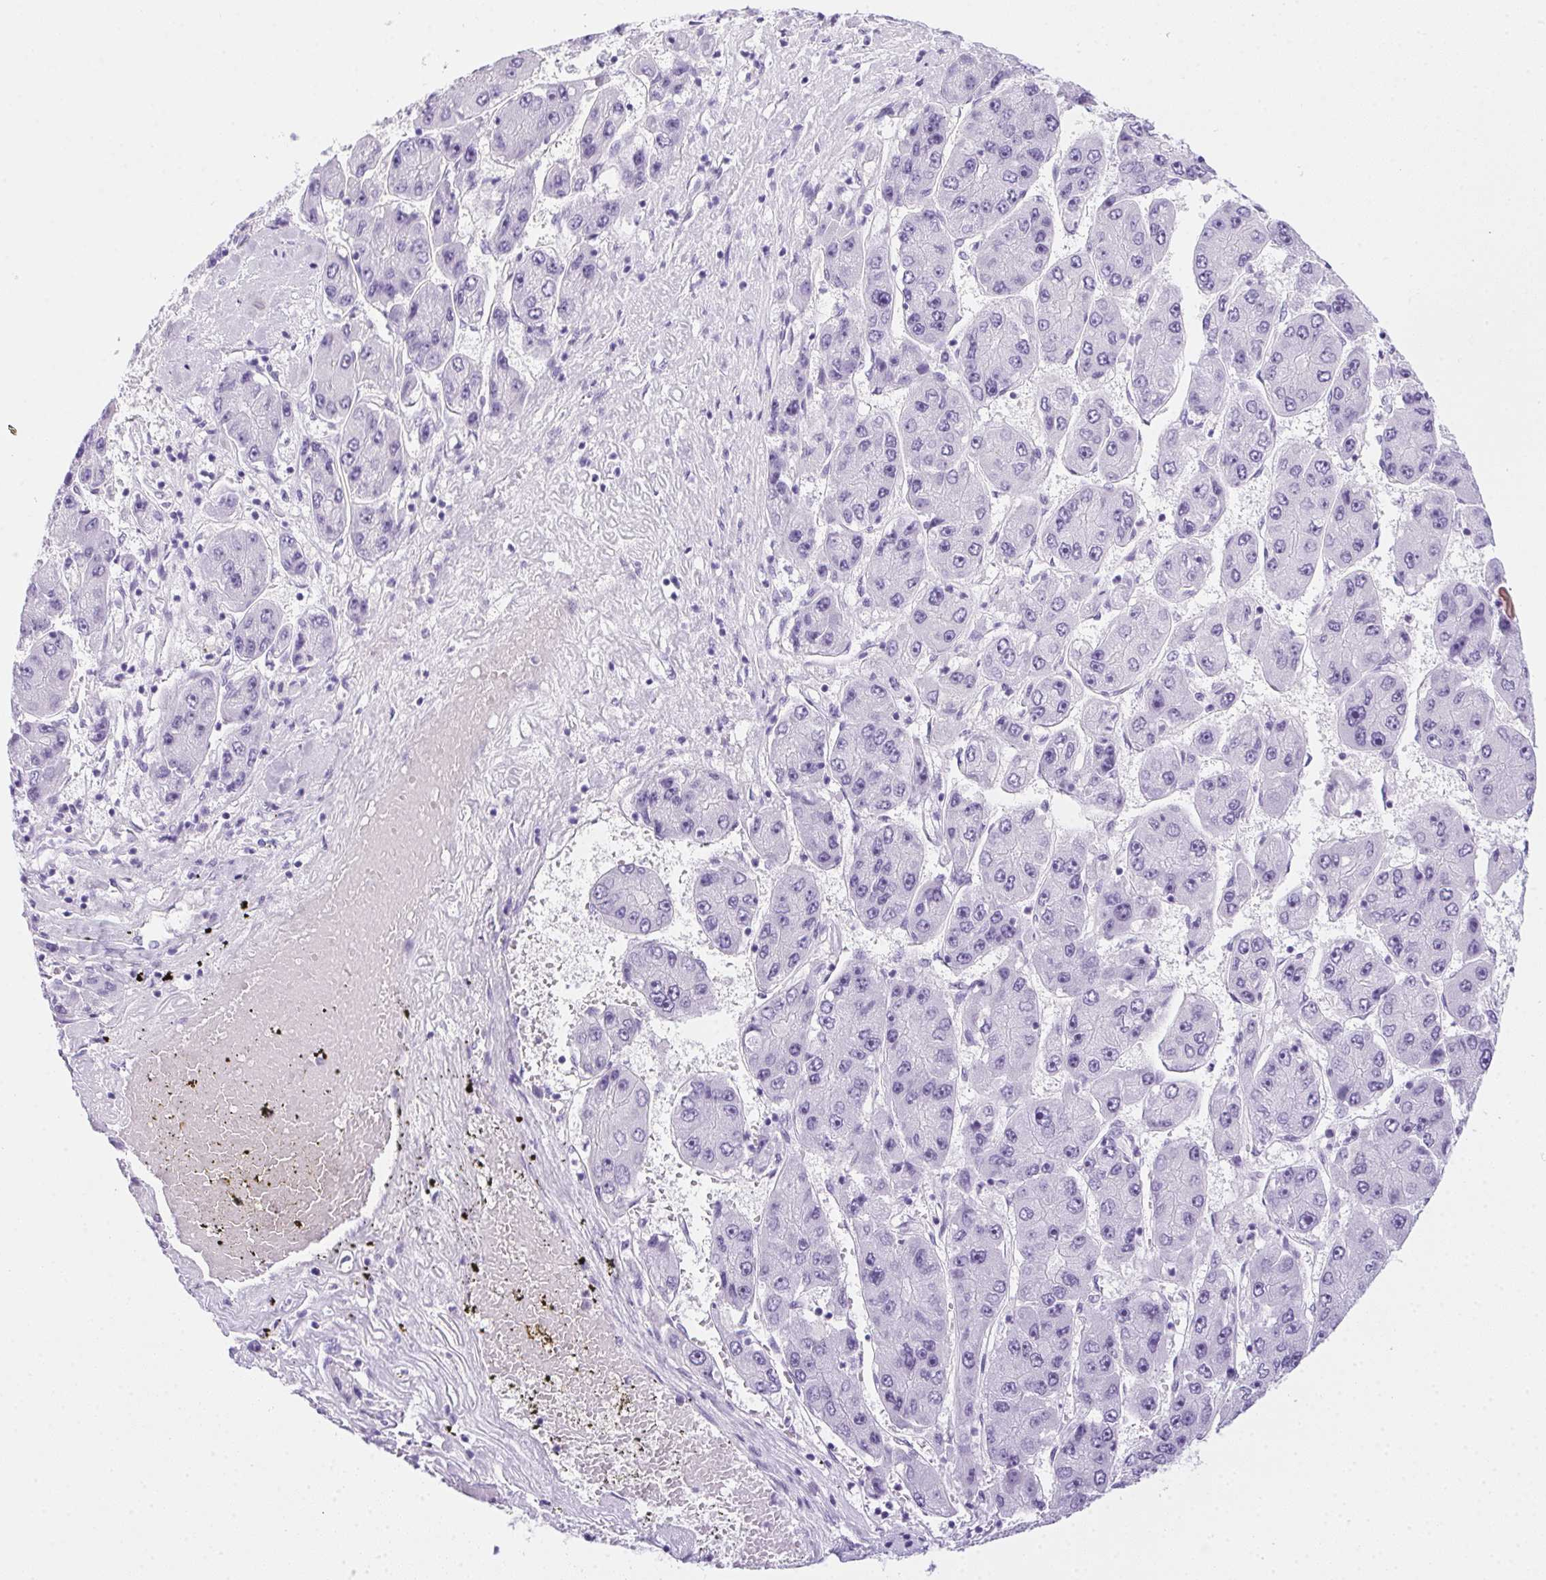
{"staining": {"intensity": "negative", "quantity": "none", "location": "none"}, "tissue": "liver cancer", "cell_type": "Tumor cells", "image_type": "cancer", "snomed": [{"axis": "morphology", "description": "Carcinoma, Hepatocellular, NOS"}, {"axis": "topography", "description": "Liver"}], "caption": "IHC histopathology image of liver hepatocellular carcinoma stained for a protein (brown), which demonstrates no positivity in tumor cells.", "gene": "SPACA5B", "patient": {"sex": "female", "age": 61}}